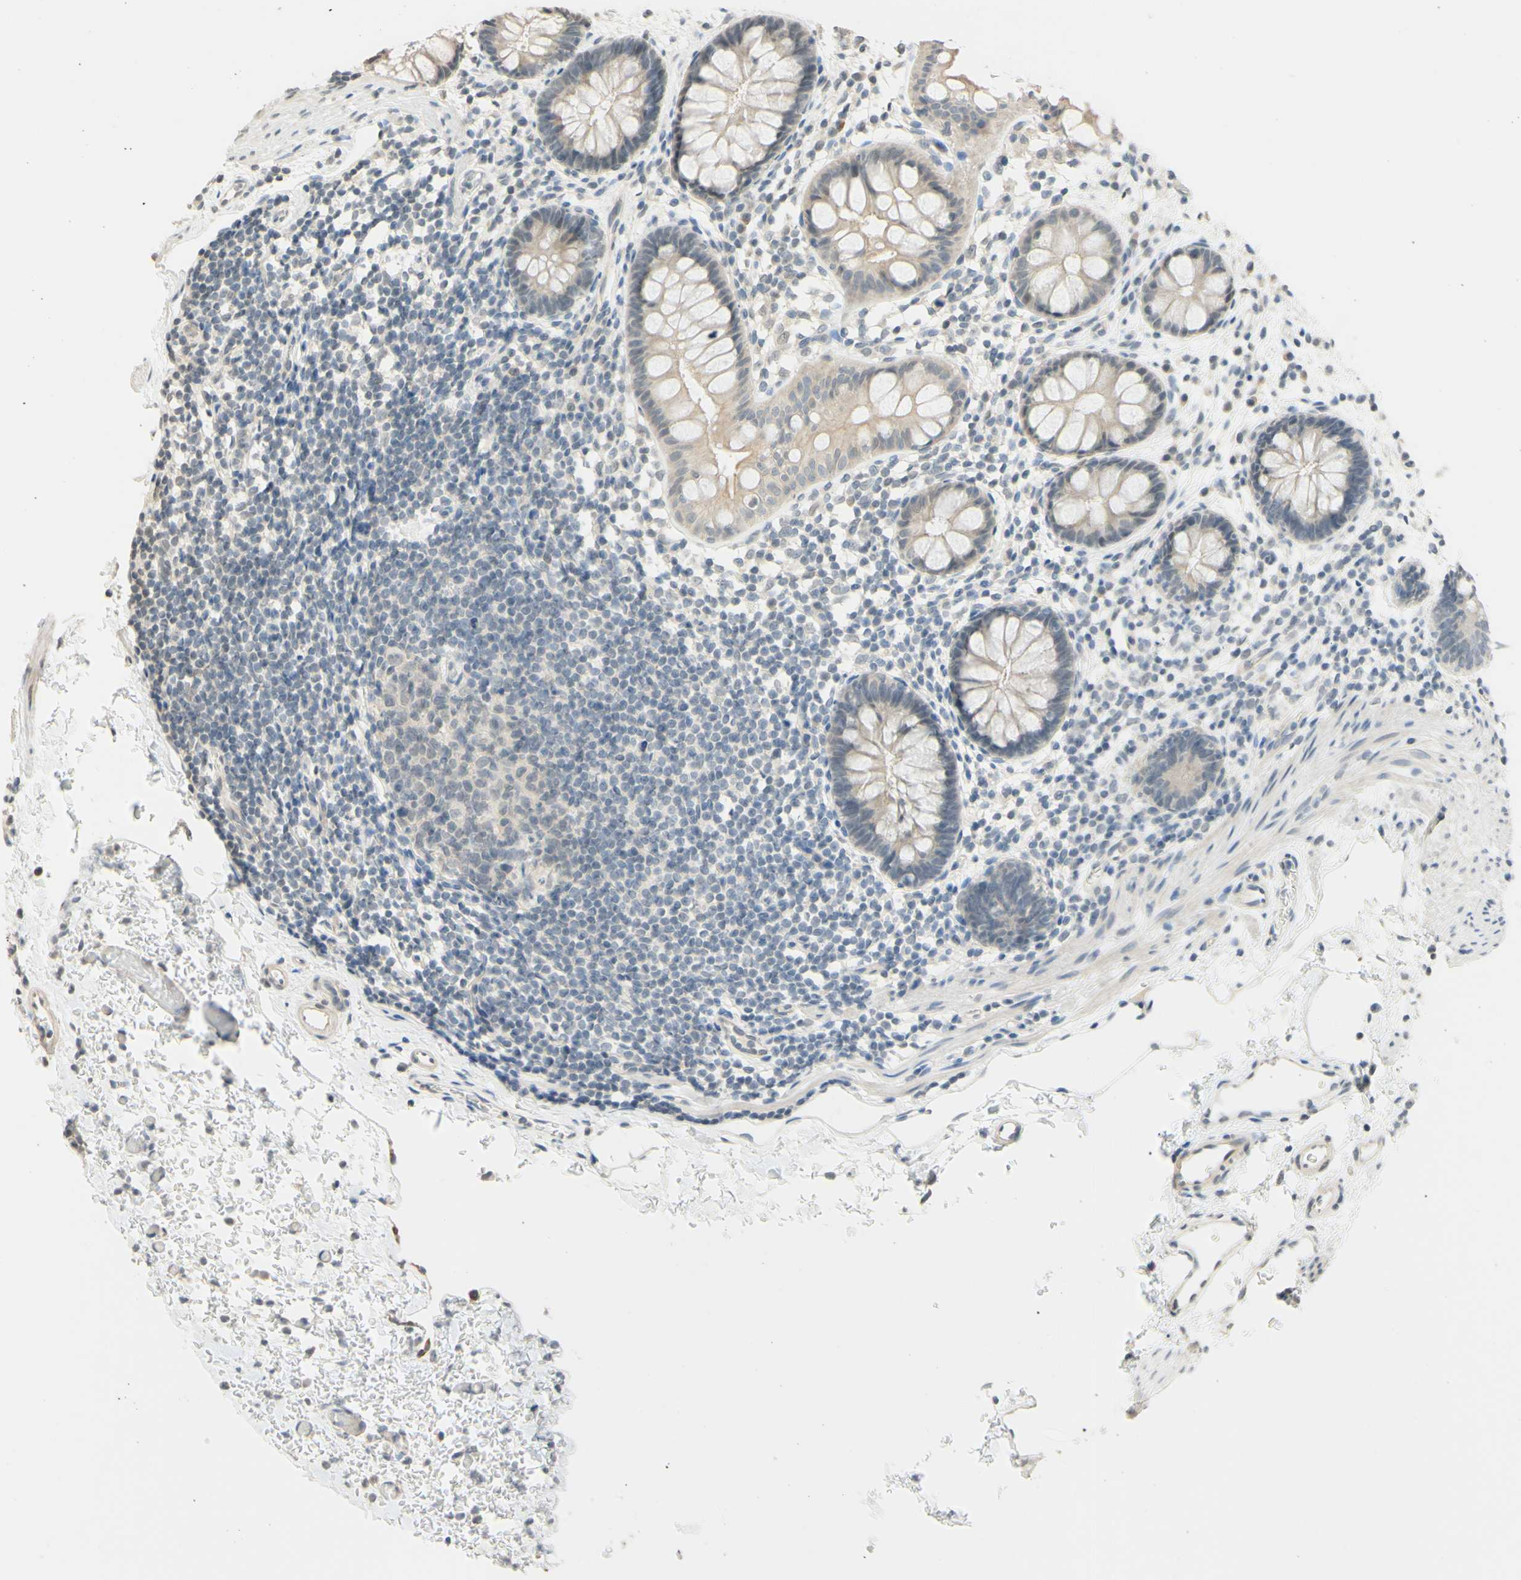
{"staining": {"intensity": "weak", "quantity": "25%-75%", "location": "cytoplasmic/membranous"}, "tissue": "rectum", "cell_type": "Glandular cells", "image_type": "normal", "snomed": [{"axis": "morphology", "description": "Normal tissue, NOS"}, {"axis": "topography", "description": "Rectum"}], "caption": "This photomicrograph demonstrates immunohistochemistry staining of unremarkable human rectum, with low weak cytoplasmic/membranous staining in approximately 25%-75% of glandular cells.", "gene": "MAG", "patient": {"sex": "female", "age": 24}}